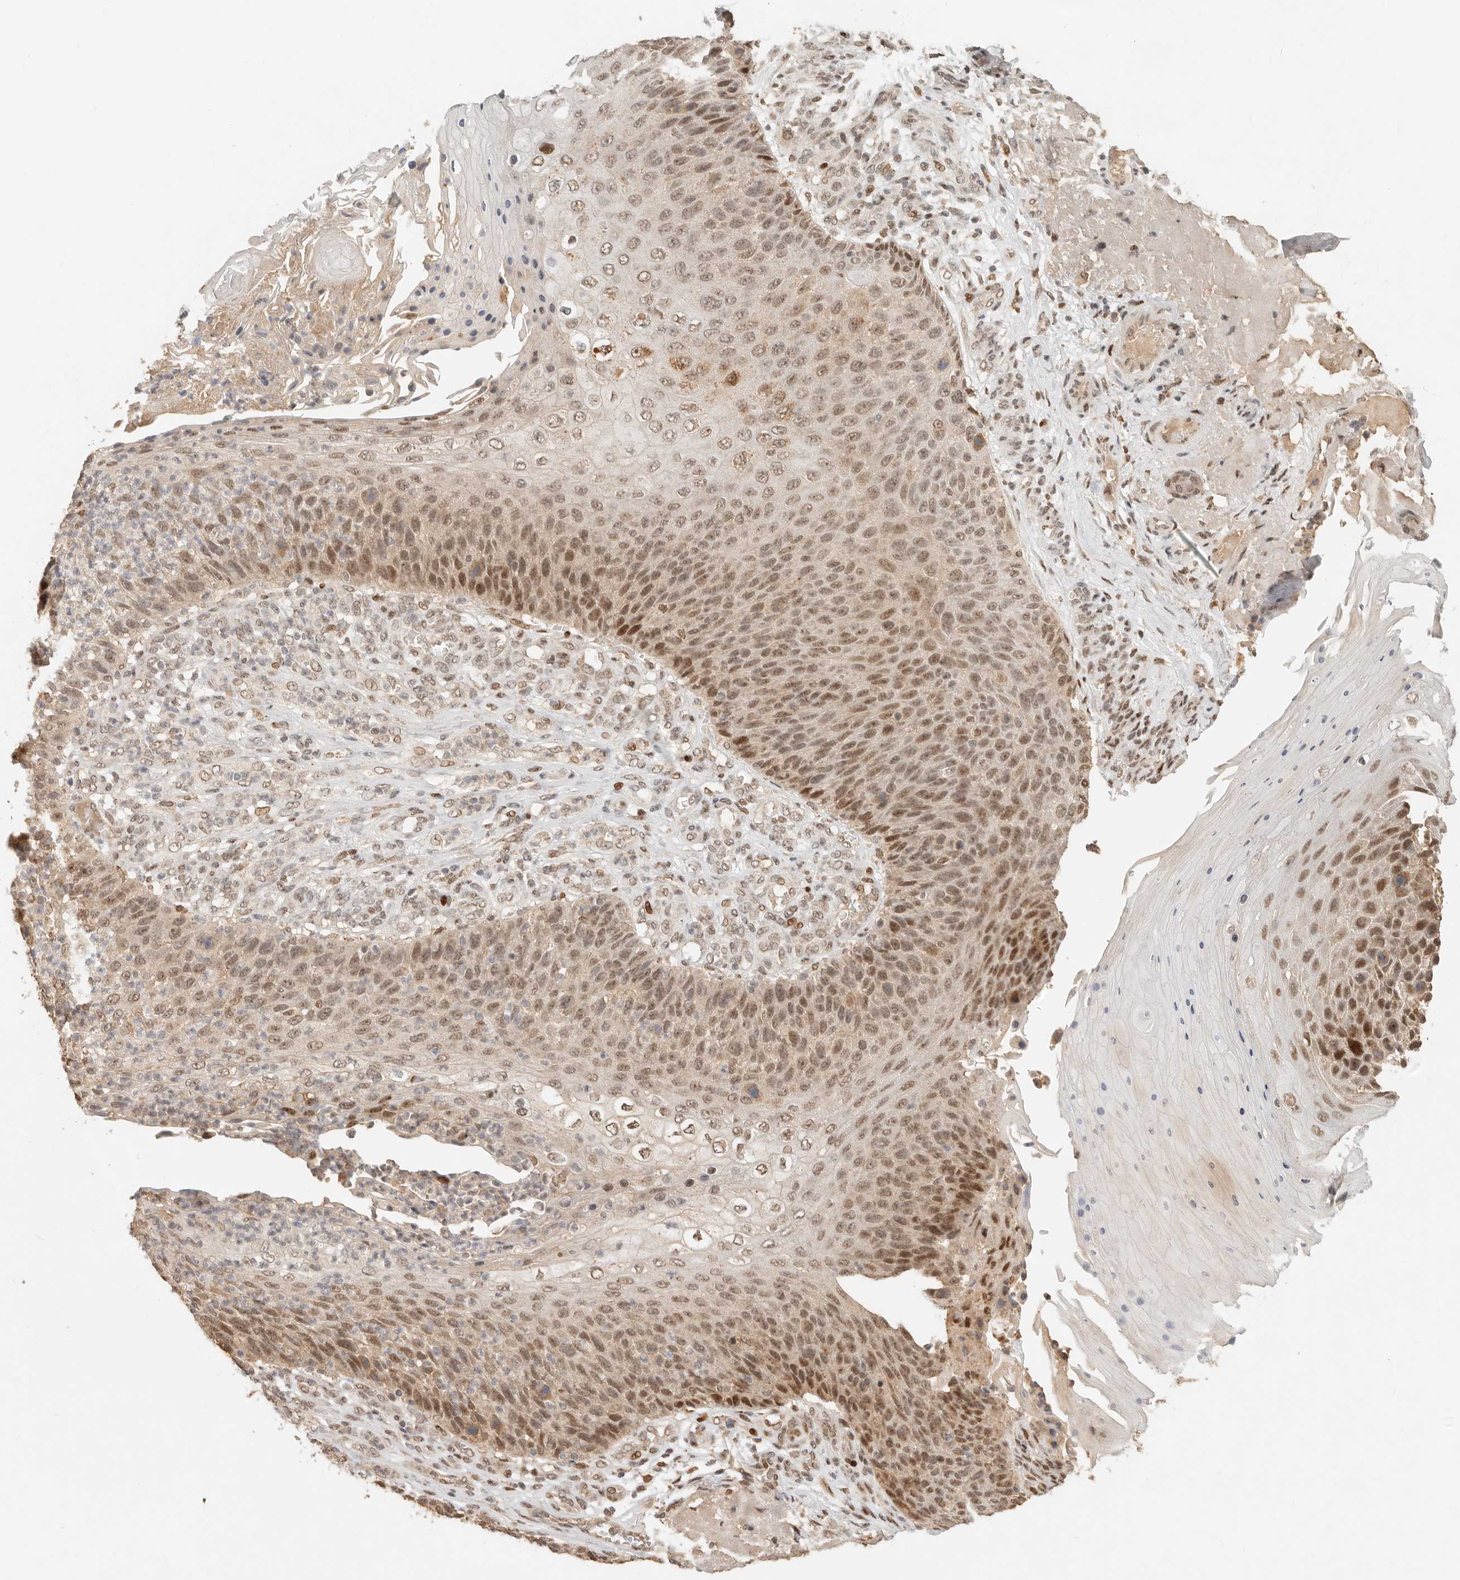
{"staining": {"intensity": "moderate", "quantity": ">75%", "location": "nuclear"}, "tissue": "skin cancer", "cell_type": "Tumor cells", "image_type": "cancer", "snomed": [{"axis": "morphology", "description": "Squamous cell carcinoma, NOS"}, {"axis": "topography", "description": "Skin"}], "caption": "Protein analysis of skin squamous cell carcinoma tissue demonstrates moderate nuclear positivity in about >75% of tumor cells.", "gene": "NPAS2", "patient": {"sex": "female", "age": 88}}